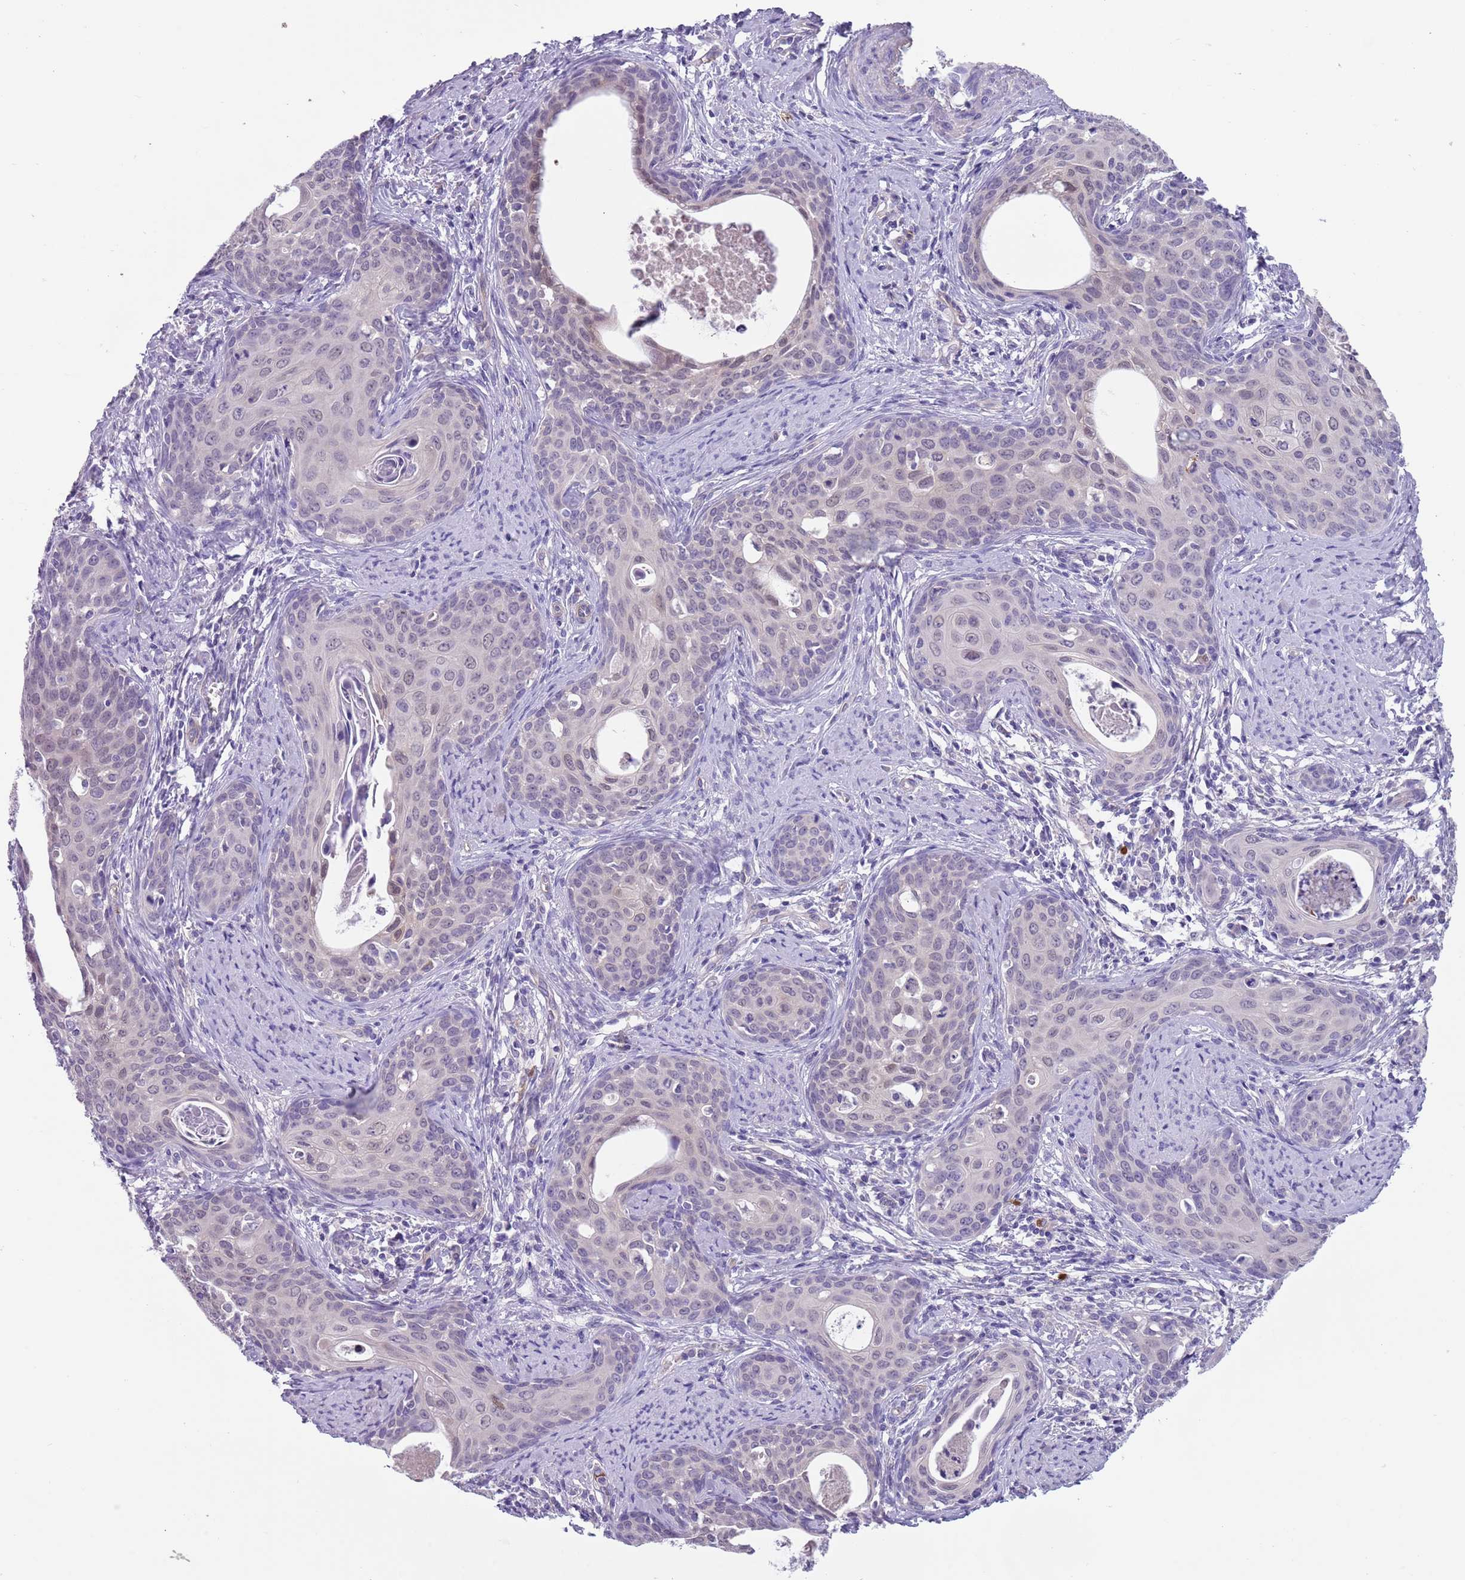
{"staining": {"intensity": "negative", "quantity": "none", "location": "none"}, "tissue": "cervical cancer", "cell_type": "Tumor cells", "image_type": "cancer", "snomed": [{"axis": "morphology", "description": "Squamous cell carcinoma, NOS"}, {"axis": "topography", "description": "Cervix"}], "caption": "High power microscopy photomicrograph of an immunohistochemistry photomicrograph of cervical squamous cell carcinoma, revealing no significant expression in tumor cells.", "gene": "TSGA13", "patient": {"sex": "female", "age": 46}}